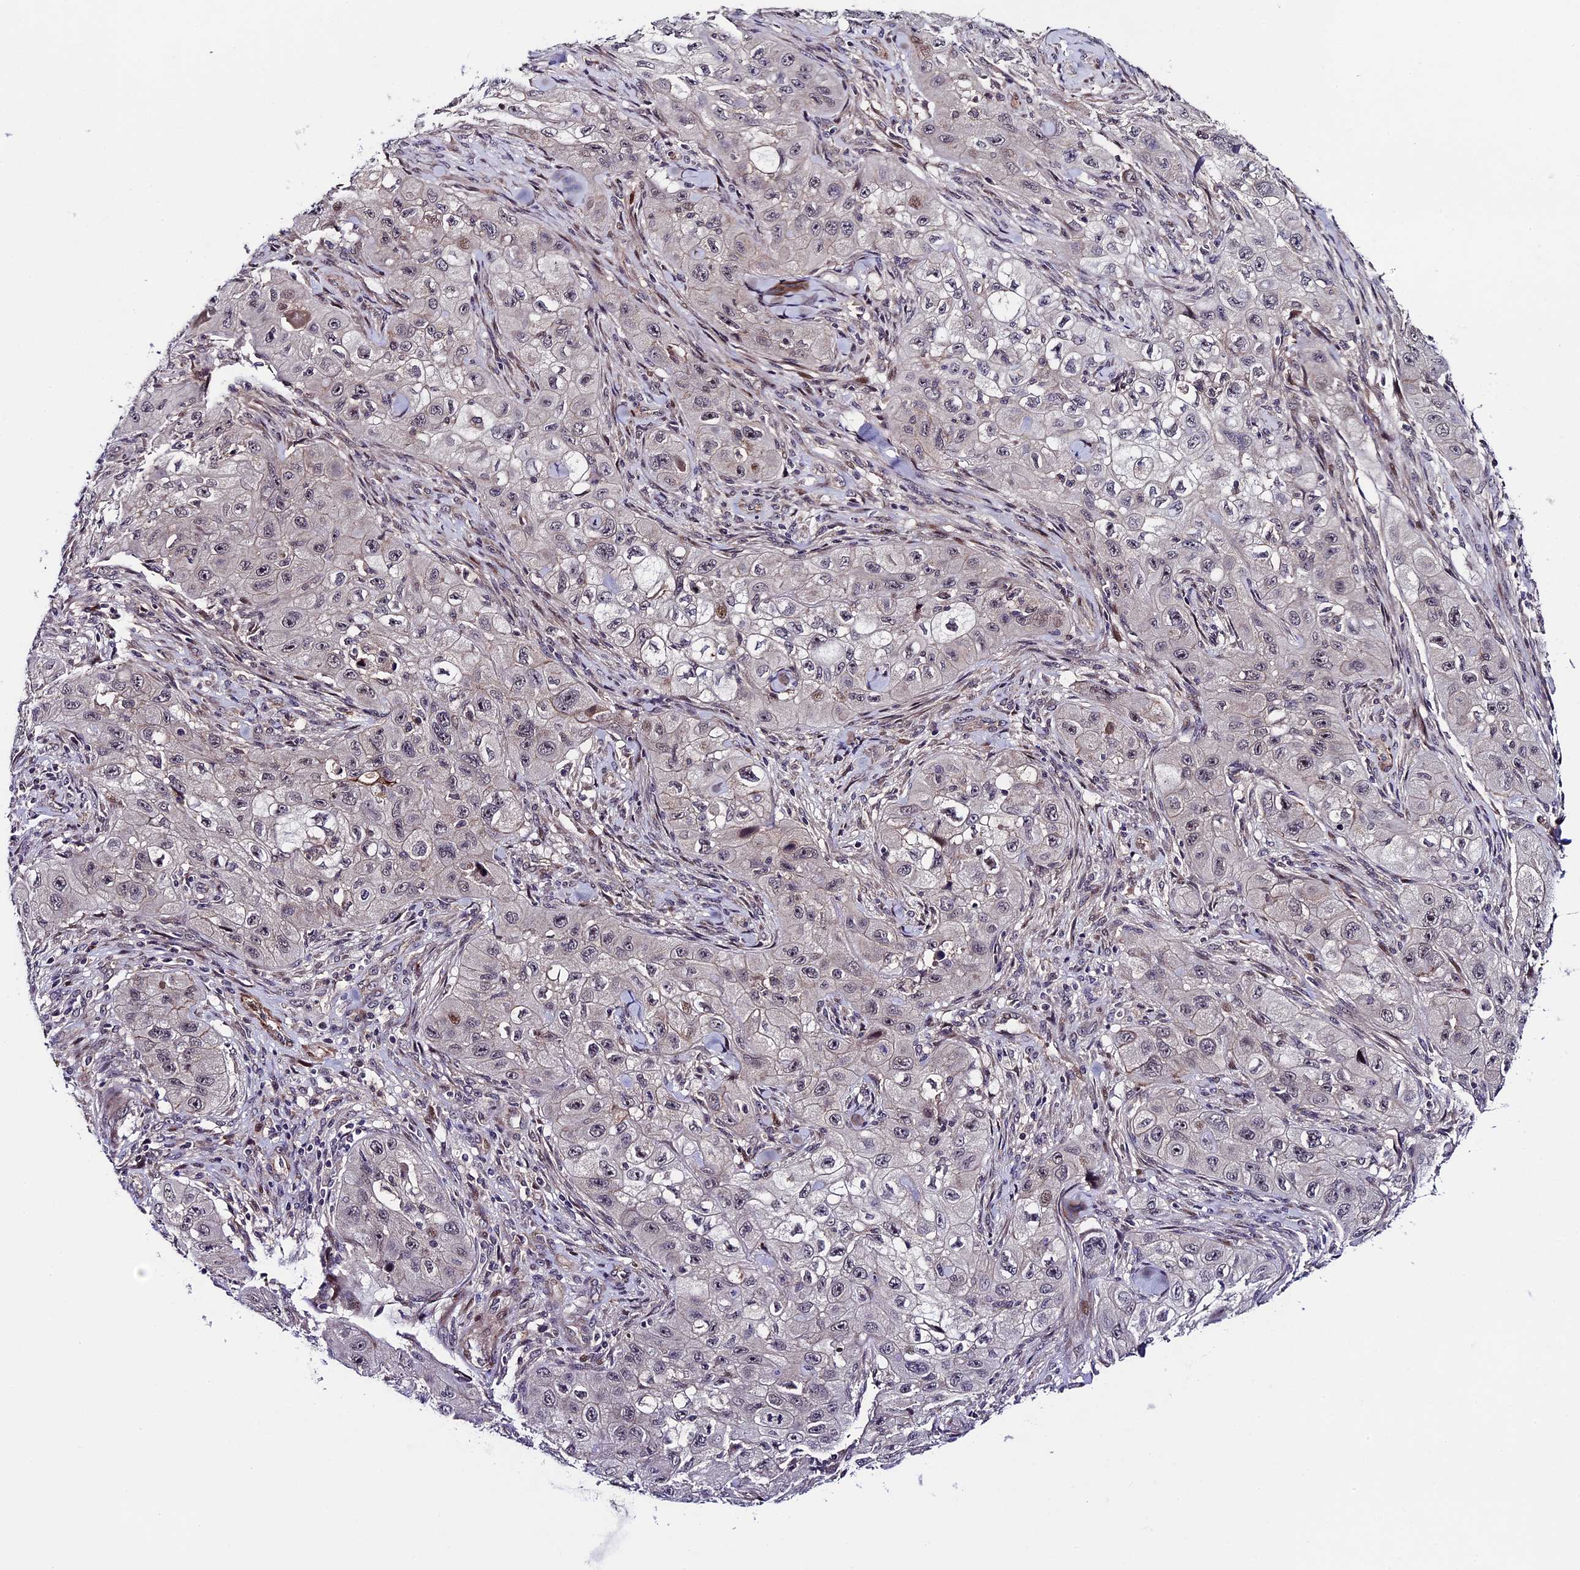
{"staining": {"intensity": "negative", "quantity": "none", "location": "none"}, "tissue": "skin cancer", "cell_type": "Tumor cells", "image_type": "cancer", "snomed": [{"axis": "morphology", "description": "Squamous cell carcinoma, NOS"}, {"axis": "topography", "description": "Skin"}, {"axis": "topography", "description": "Subcutis"}], "caption": "IHC histopathology image of skin squamous cell carcinoma stained for a protein (brown), which reveals no expression in tumor cells. (Brightfield microscopy of DAB immunohistochemistry at high magnification).", "gene": "SIPA1L3", "patient": {"sex": "male", "age": 73}}